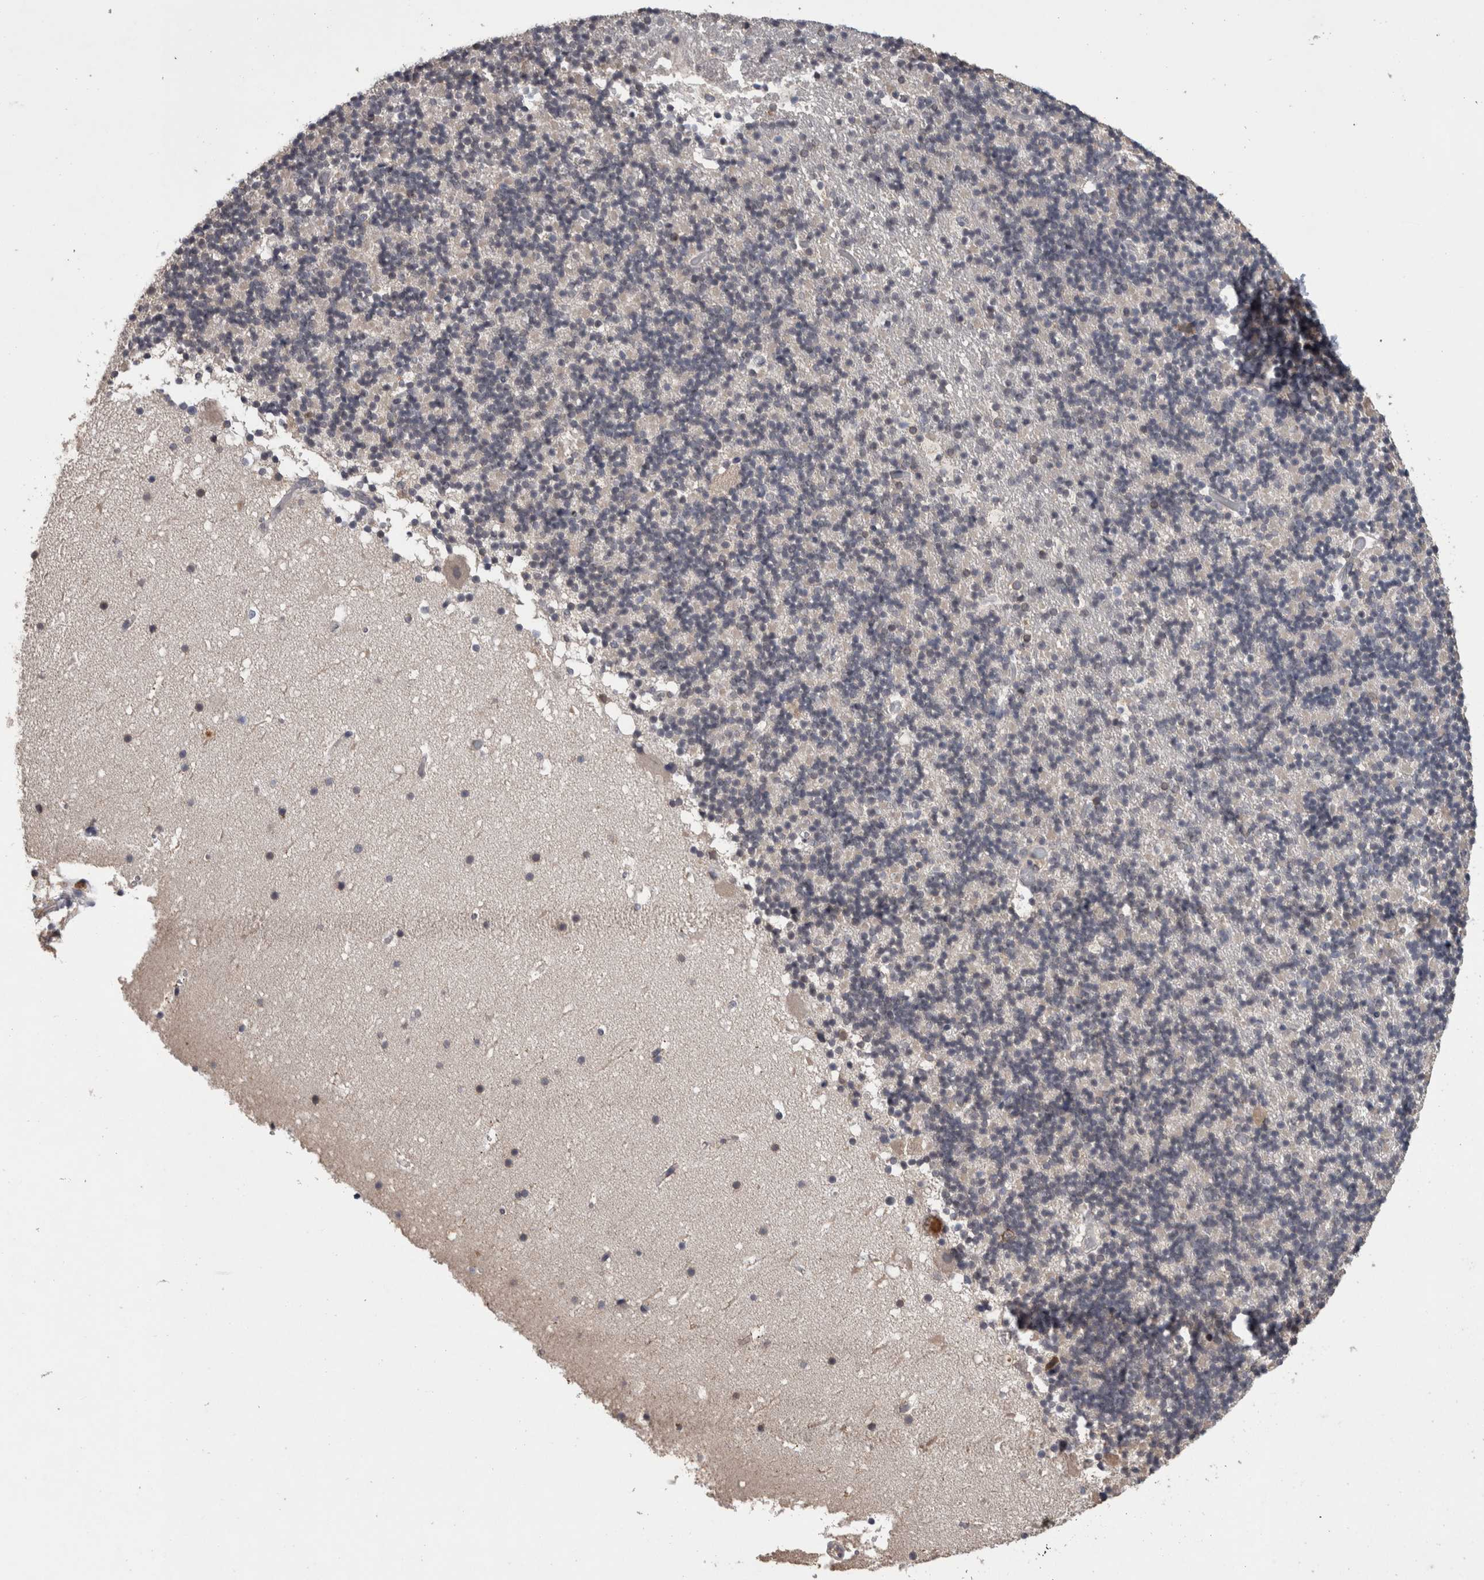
{"staining": {"intensity": "negative", "quantity": "none", "location": "none"}, "tissue": "cerebellum", "cell_type": "Cells in granular layer", "image_type": "normal", "snomed": [{"axis": "morphology", "description": "Normal tissue, NOS"}, {"axis": "topography", "description": "Cerebellum"}], "caption": "There is no significant expression in cells in granular layer of cerebellum.", "gene": "FHOD3", "patient": {"sex": "male", "age": 57}}